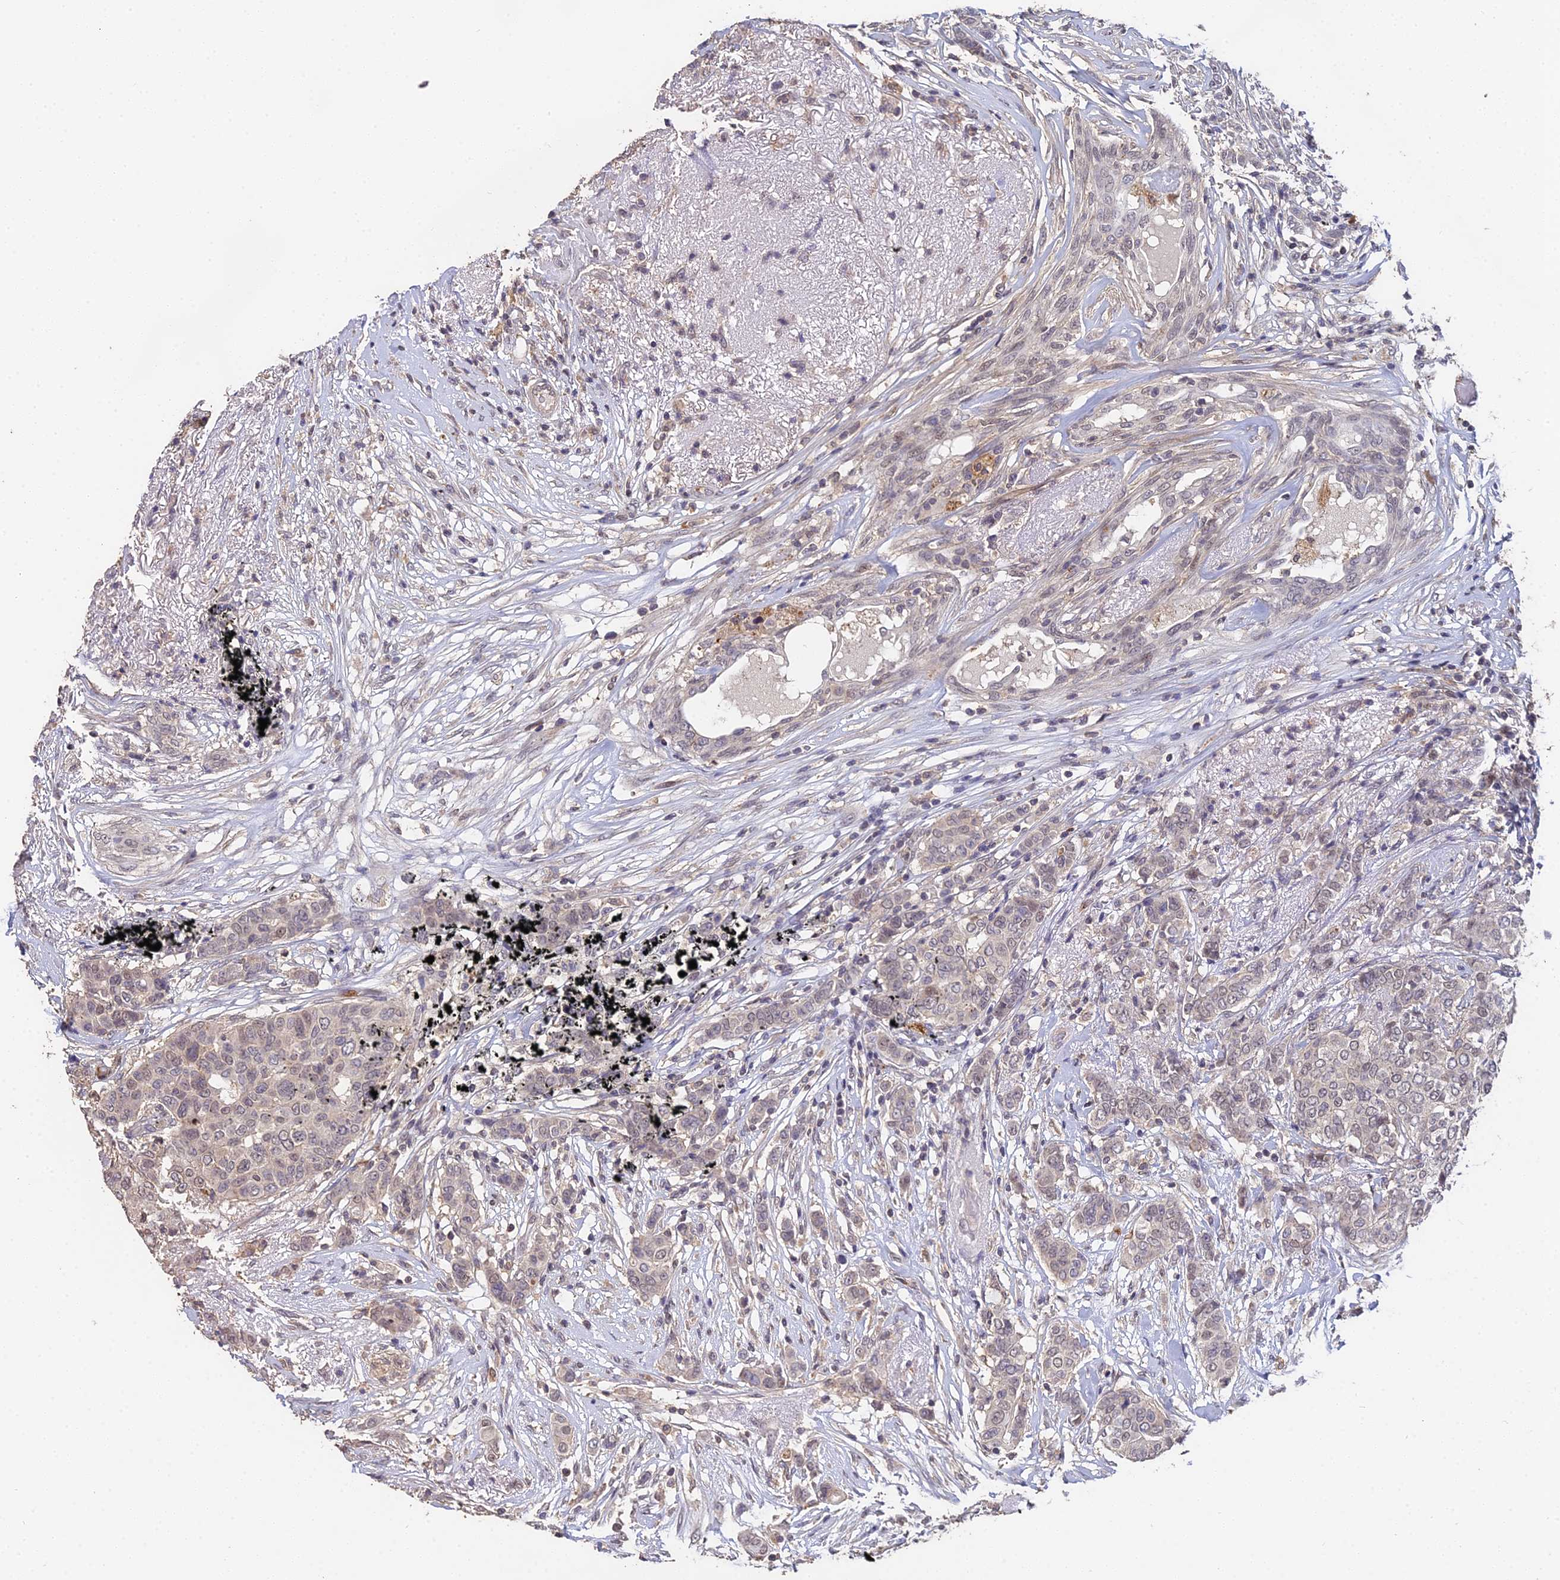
{"staining": {"intensity": "weak", "quantity": "25%-75%", "location": "nuclear"}, "tissue": "breast cancer", "cell_type": "Tumor cells", "image_type": "cancer", "snomed": [{"axis": "morphology", "description": "Lobular carcinoma"}, {"axis": "topography", "description": "Breast"}], "caption": "This histopathology image reveals immunohistochemistry (IHC) staining of human breast lobular carcinoma, with low weak nuclear expression in about 25%-75% of tumor cells.", "gene": "LSM5", "patient": {"sex": "female", "age": 51}}